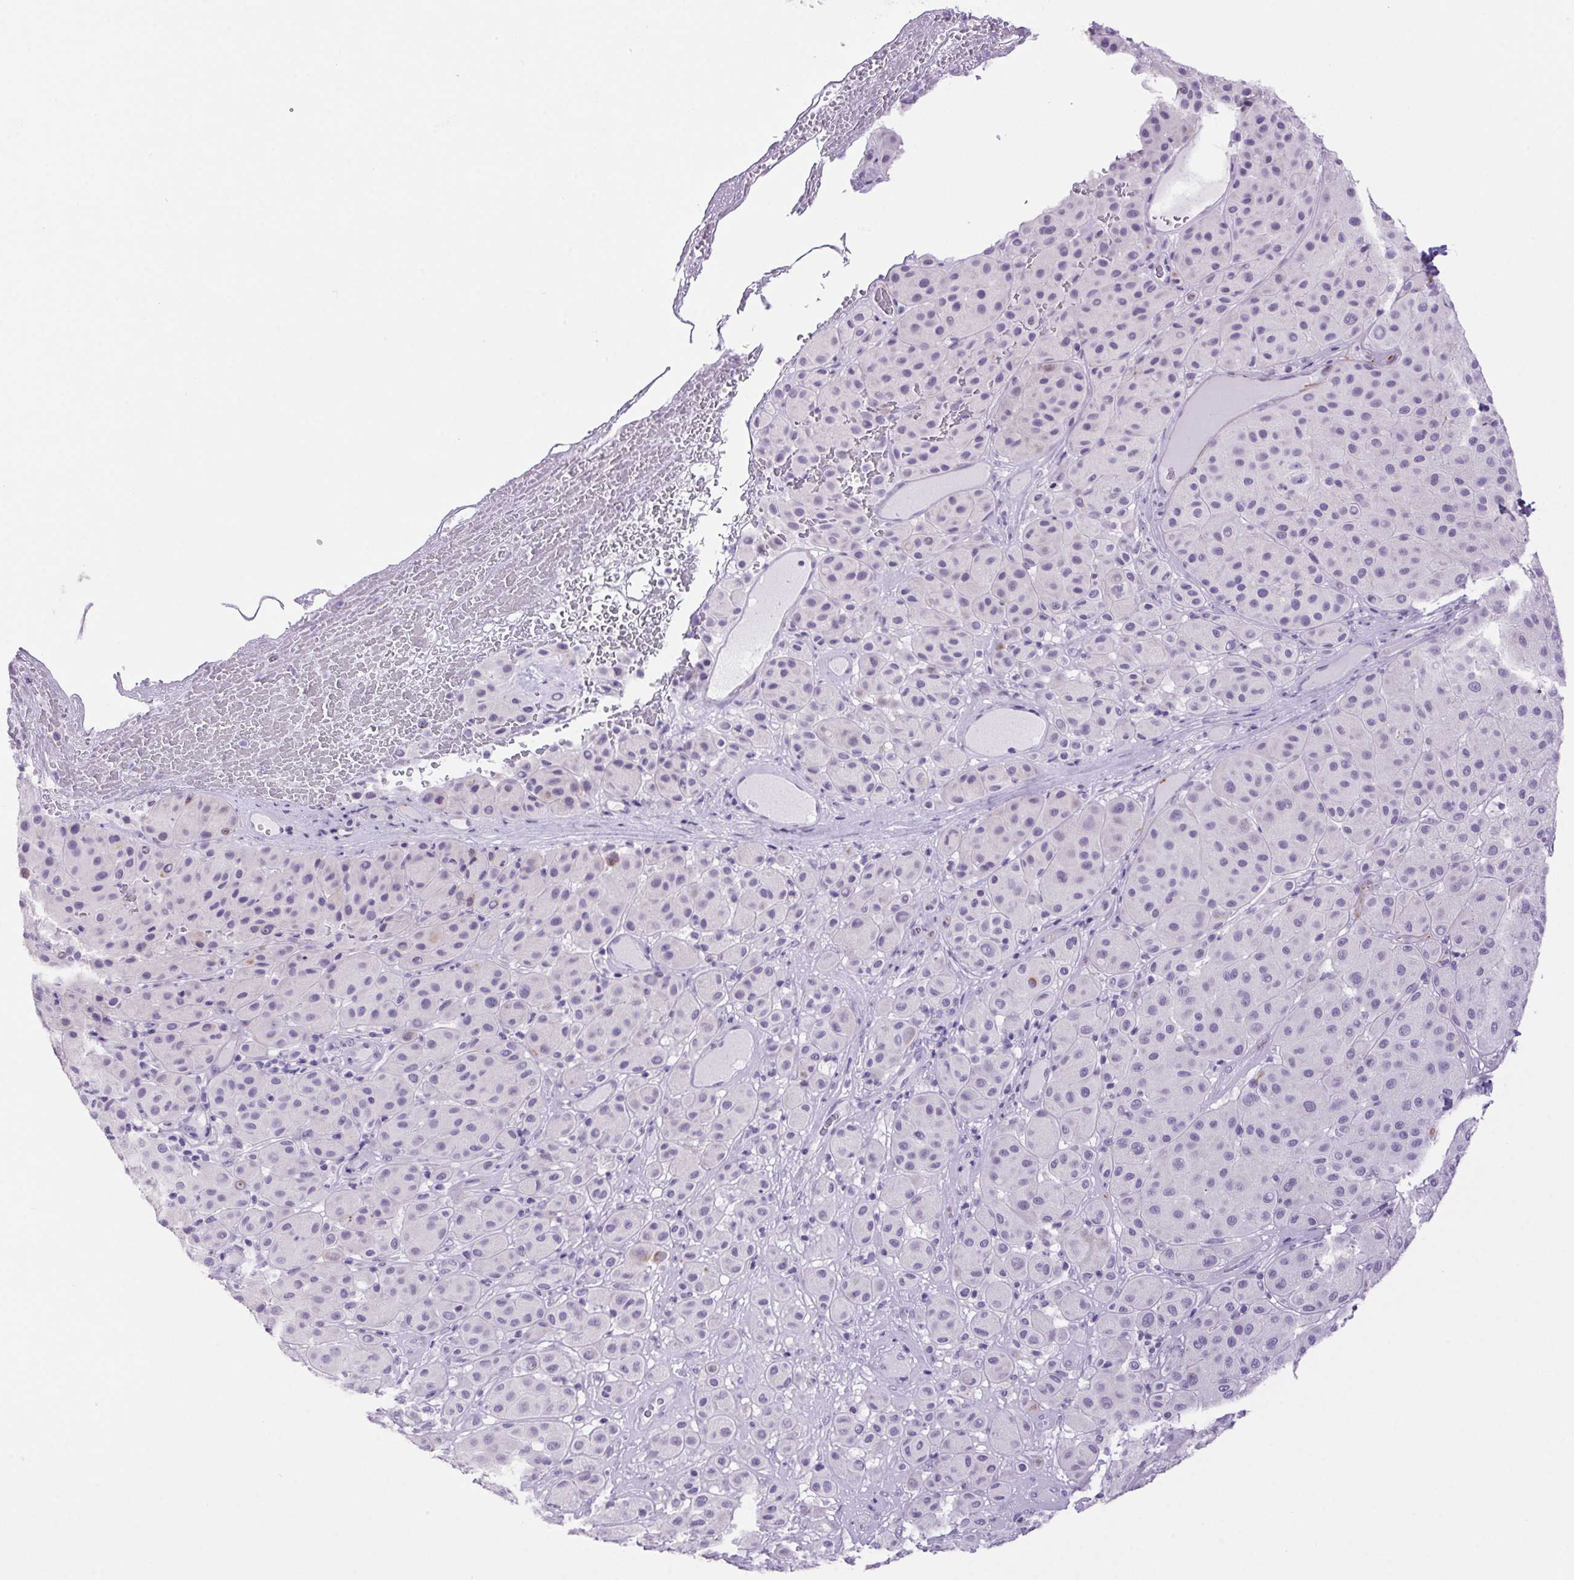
{"staining": {"intensity": "negative", "quantity": "none", "location": "none"}, "tissue": "melanoma", "cell_type": "Tumor cells", "image_type": "cancer", "snomed": [{"axis": "morphology", "description": "Malignant melanoma, Metastatic site"}, {"axis": "topography", "description": "Smooth muscle"}], "caption": "The image displays no significant positivity in tumor cells of malignant melanoma (metastatic site). (Brightfield microscopy of DAB (3,3'-diaminobenzidine) IHC at high magnification).", "gene": "ERP27", "patient": {"sex": "male", "age": 41}}